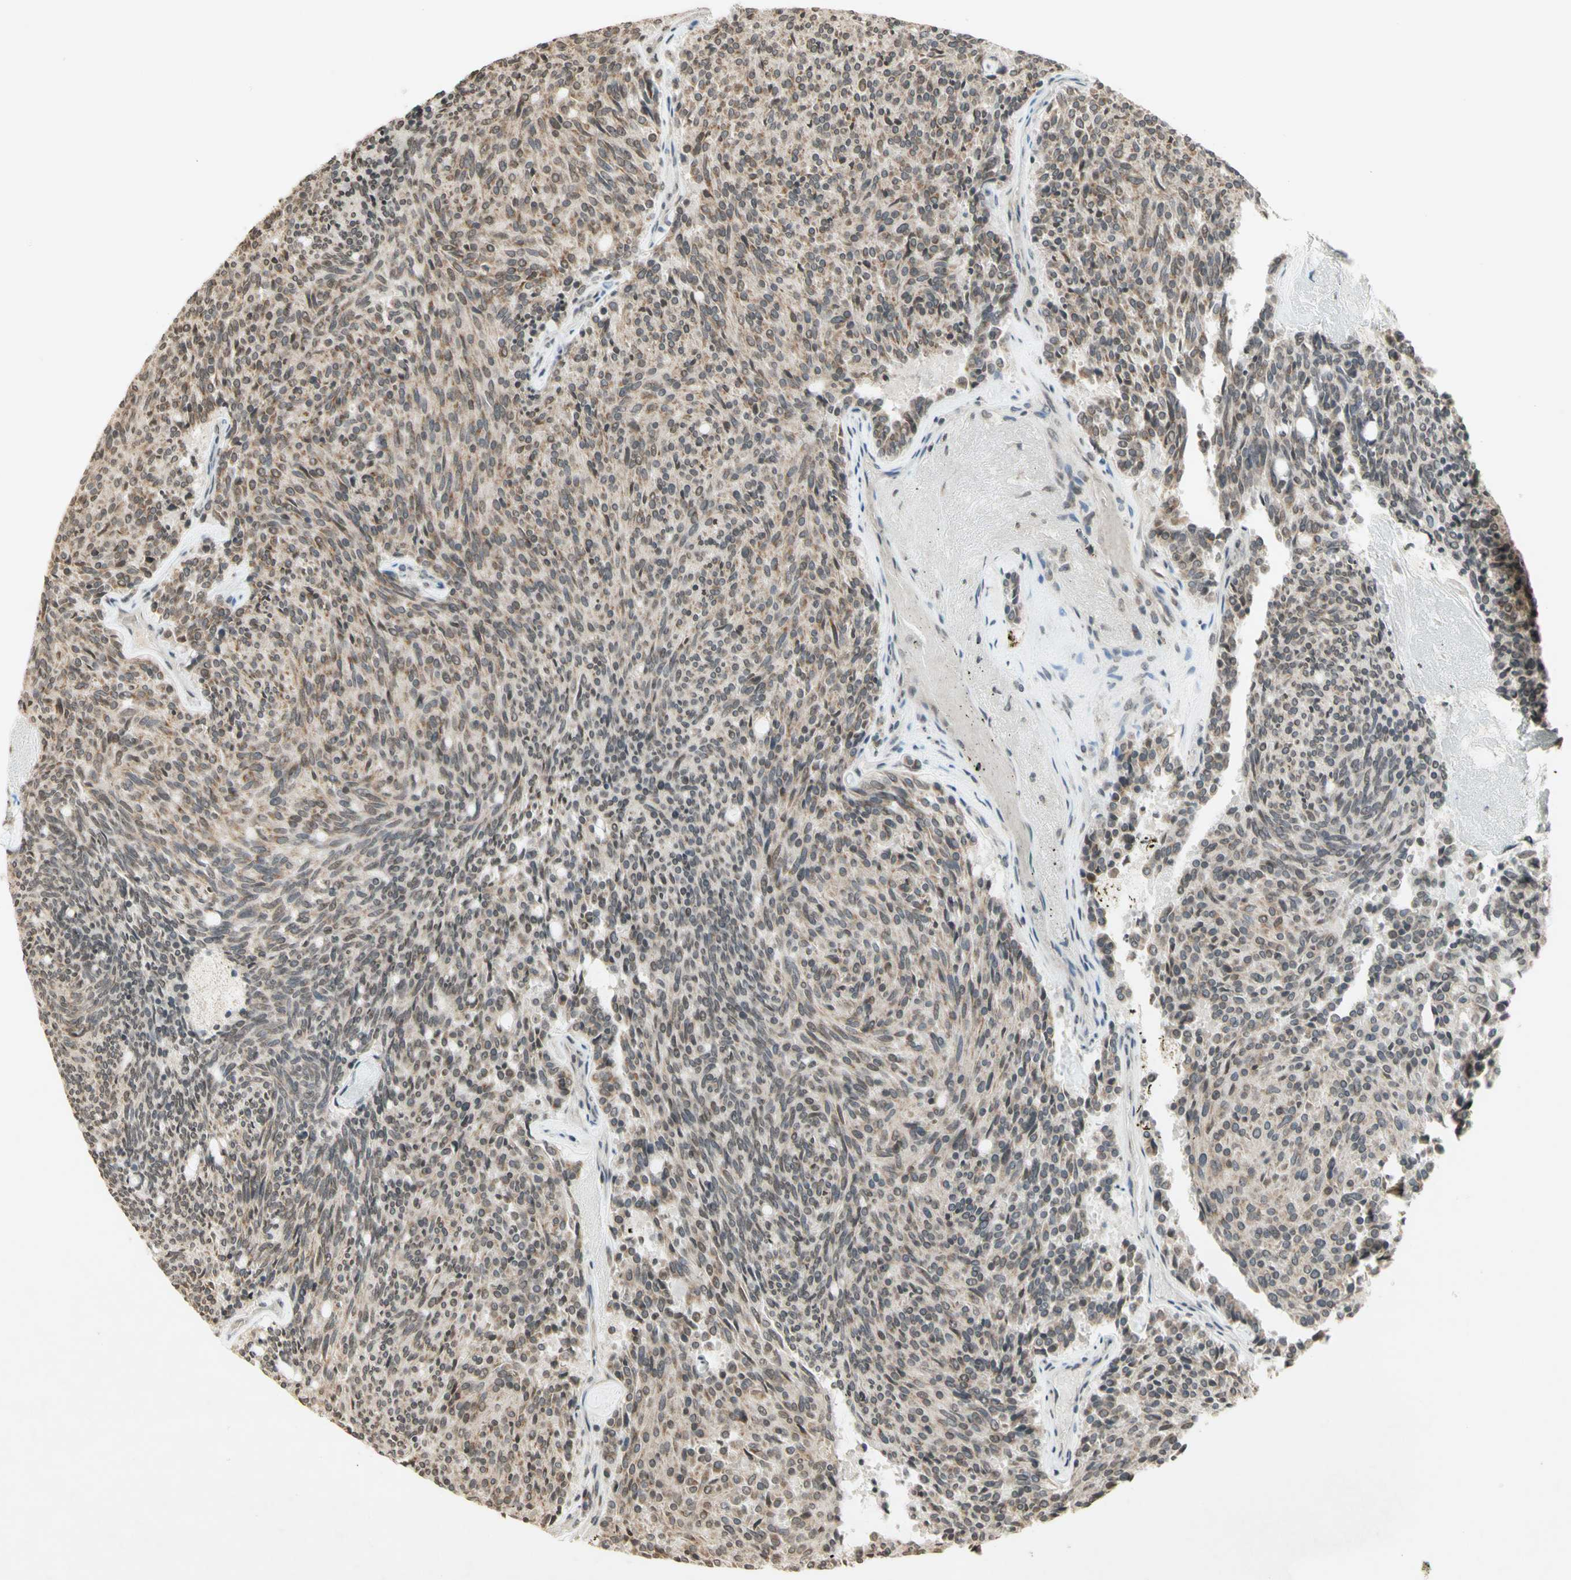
{"staining": {"intensity": "moderate", "quantity": "25%-75%", "location": "cytoplasmic/membranous"}, "tissue": "carcinoid", "cell_type": "Tumor cells", "image_type": "cancer", "snomed": [{"axis": "morphology", "description": "Carcinoid, malignant, NOS"}, {"axis": "topography", "description": "Pancreas"}], "caption": "About 25%-75% of tumor cells in human carcinoid display moderate cytoplasmic/membranous protein expression as visualized by brown immunohistochemical staining.", "gene": "CCNI", "patient": {"sex": "female", "age": 54}}